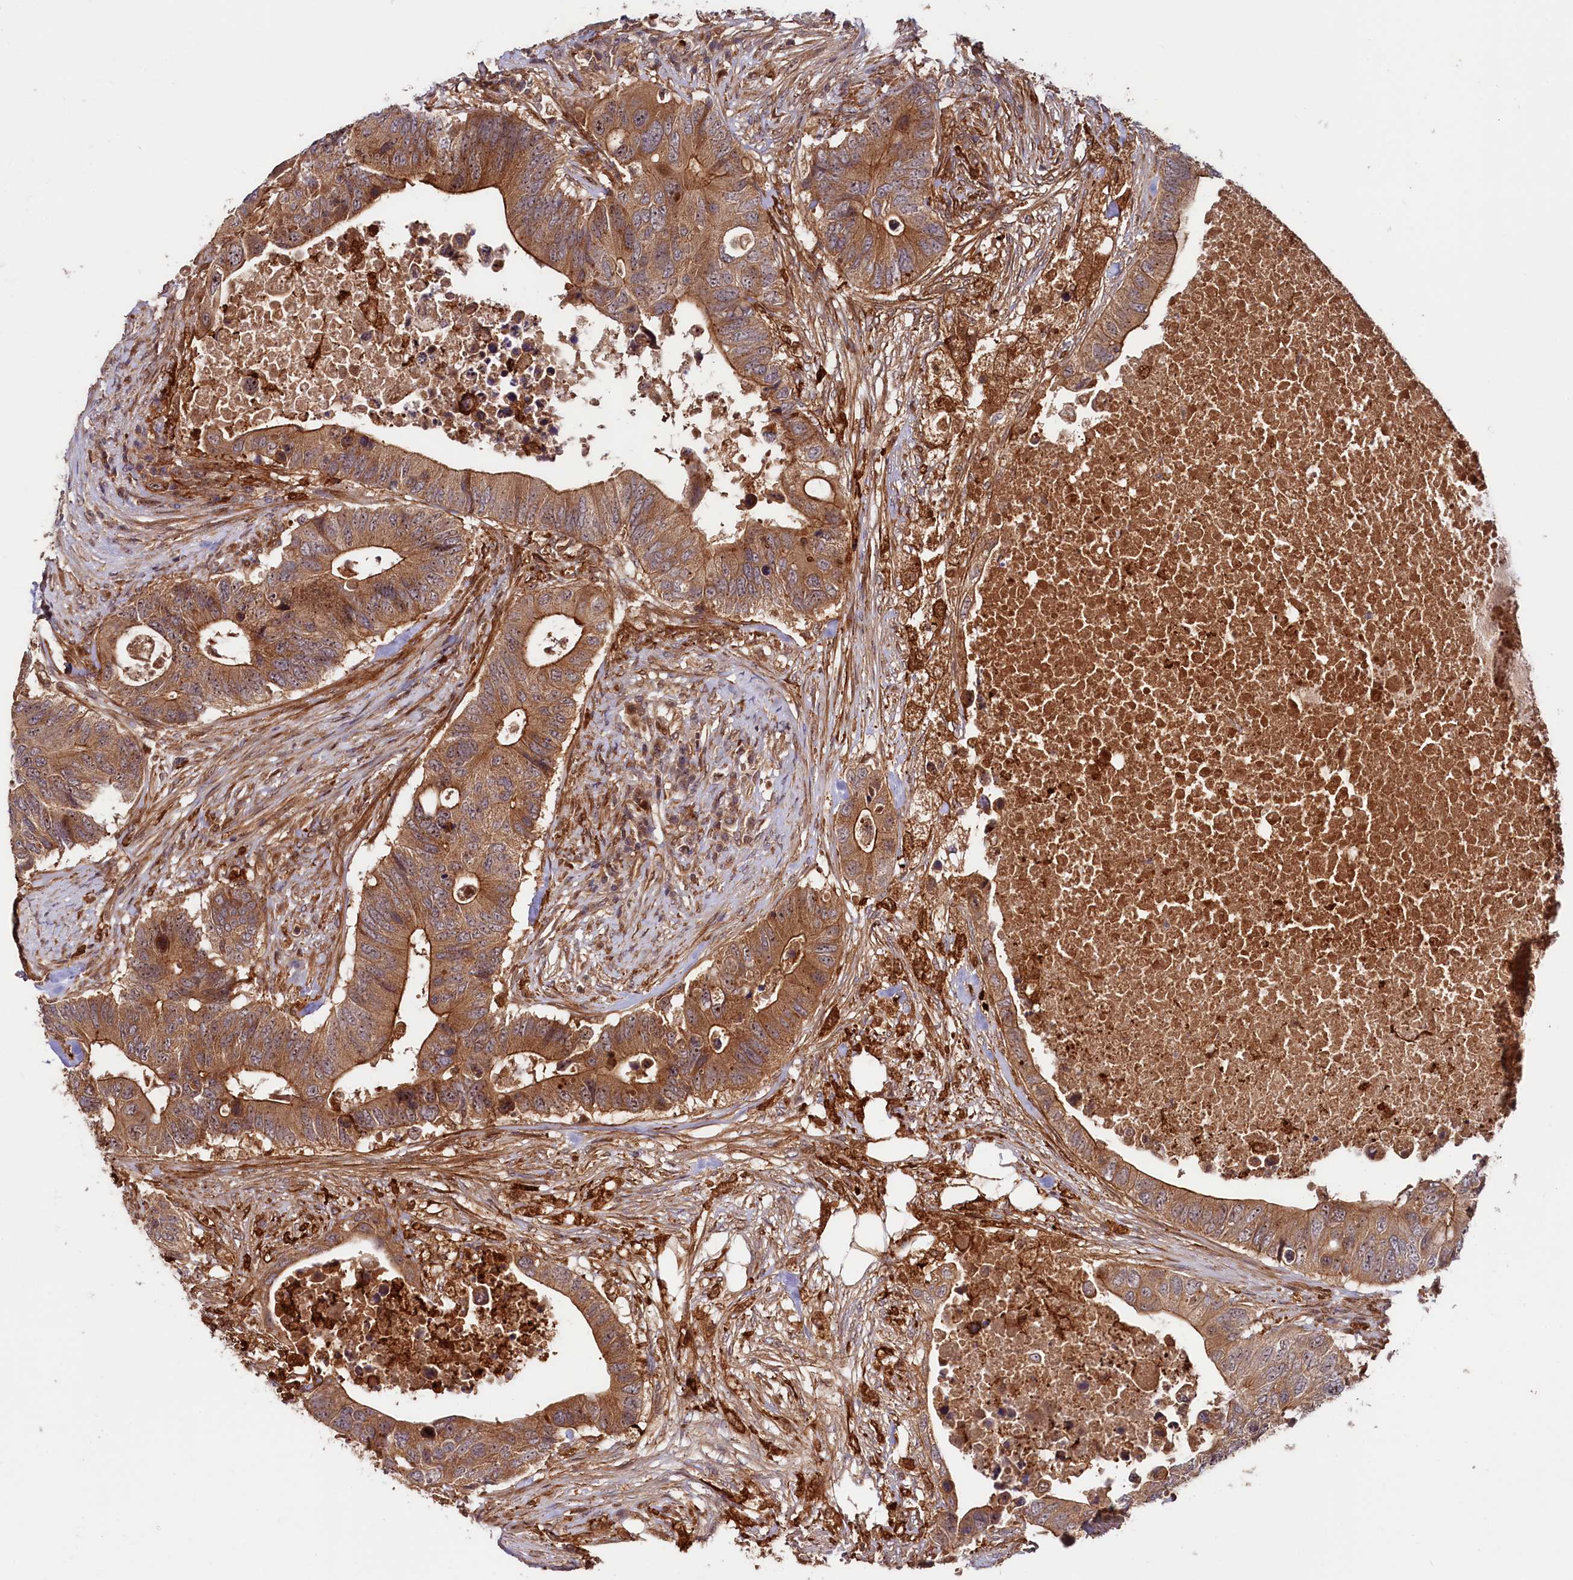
{"staining": {"intensity": "moderate", "quantity": ">75%", "location": "cytoplasmic/membranous"}, "tissue": "colorectal cancer", "cell_type": "Tumor cells", "image_type": "cancer", "snomed": [{"axis": "morphology", "description": "Adenocarcinoma, NOS"}, {"axis": "topography", "description": "Colon"}], "caption": "Adenocarcinoma (colorectal) stained with a protein marker displays moderate staining in tumor cells.", "gene": "NEDD1", "patient": {"sex": "male", "age": 71}}